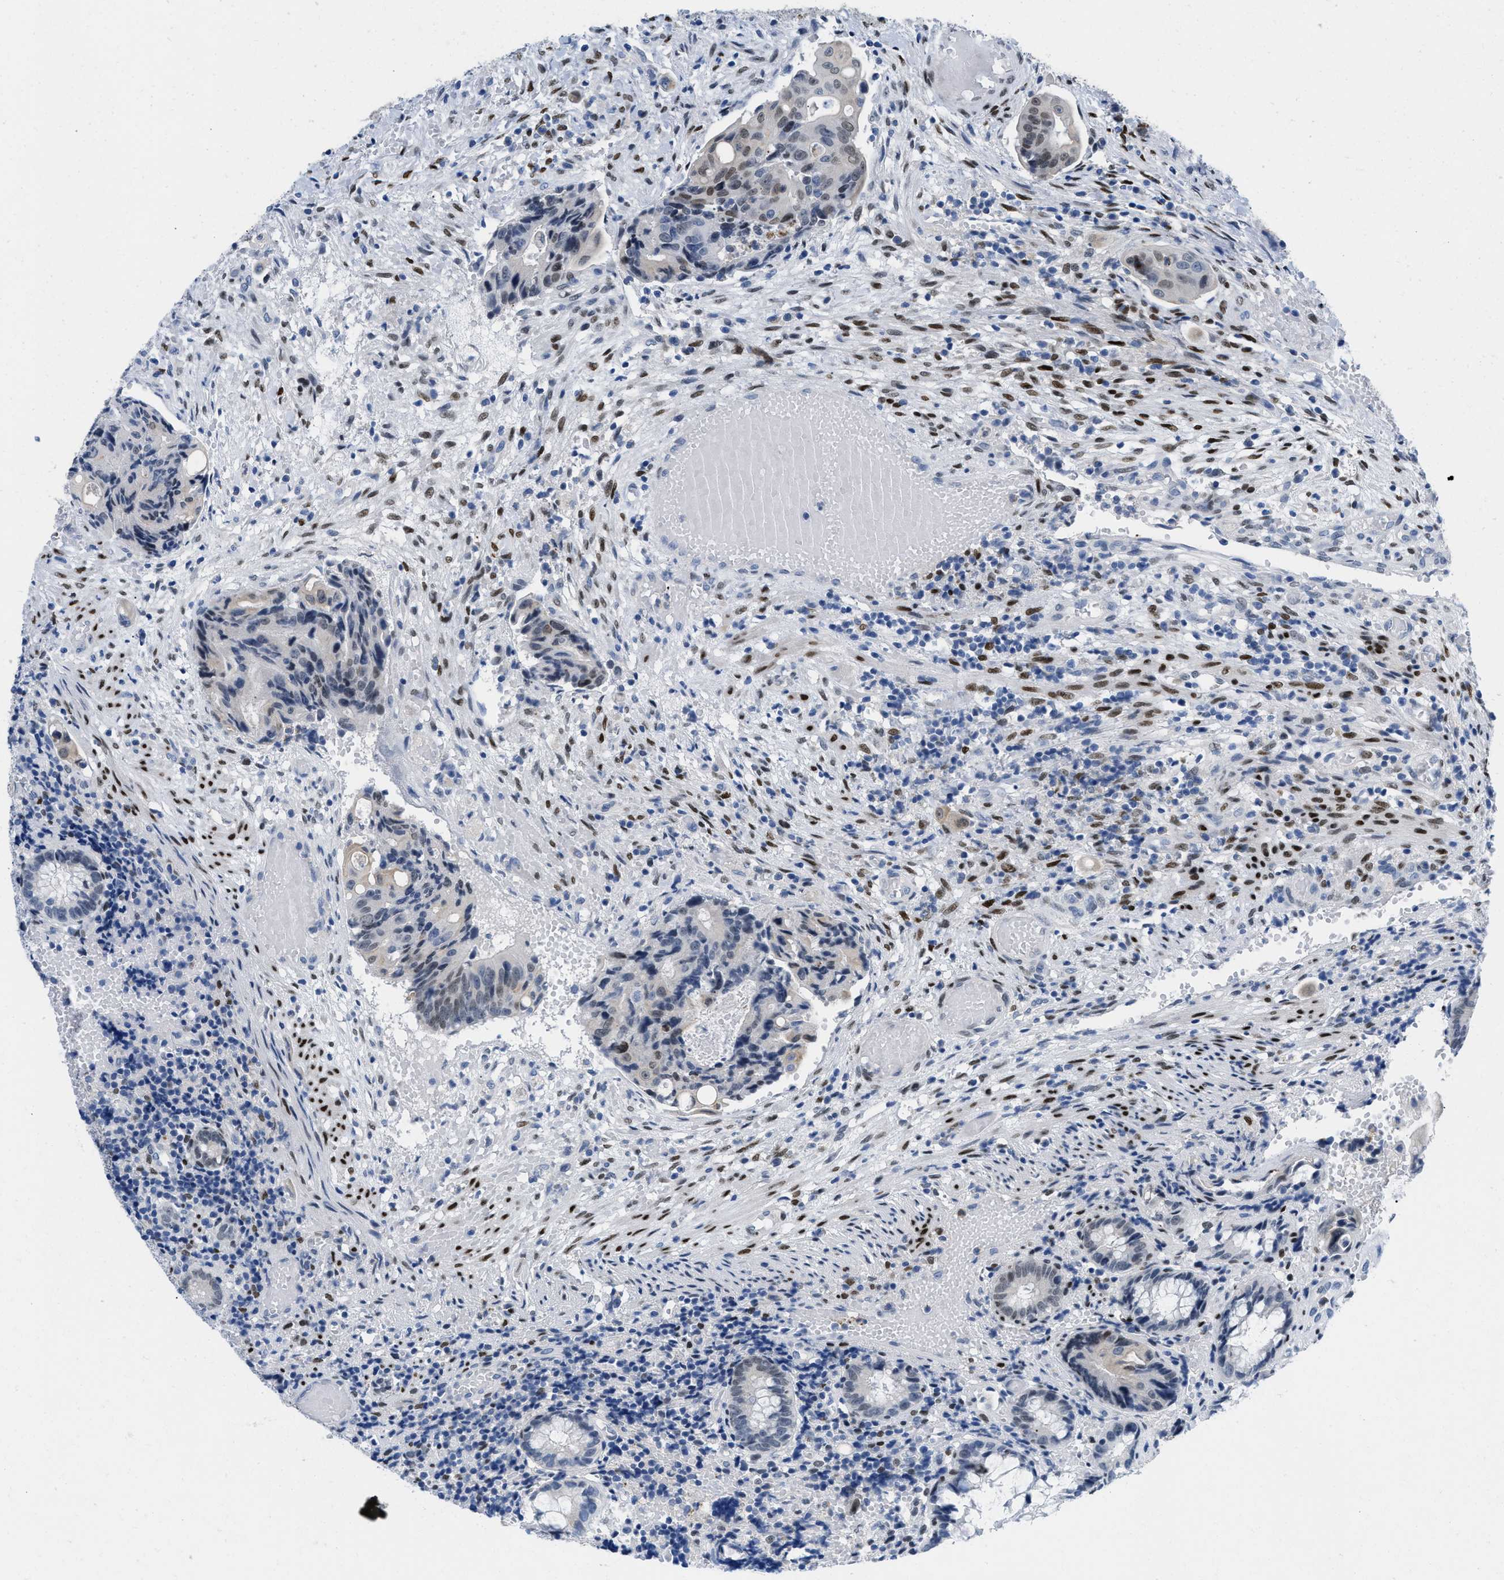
{"staining": {"intensity": "weak", "quantity": "<25%", "location": "nuclear"}, "tissue": "colorectal cancer", "cell_type": "Tumor cells", "image_type": "cancer", "snomed": [{"axis": "morphology", "description": "Adenocarcinoma, NOS"}, {"axis": "topography", "description": "Colon"}], "caption": "This is an IHC histopathology image of colorectal adenocarcinoma. There is no expression in tumor cells.", "gene": "NFIX", "patient": {"sex": "female", "age": 57}}